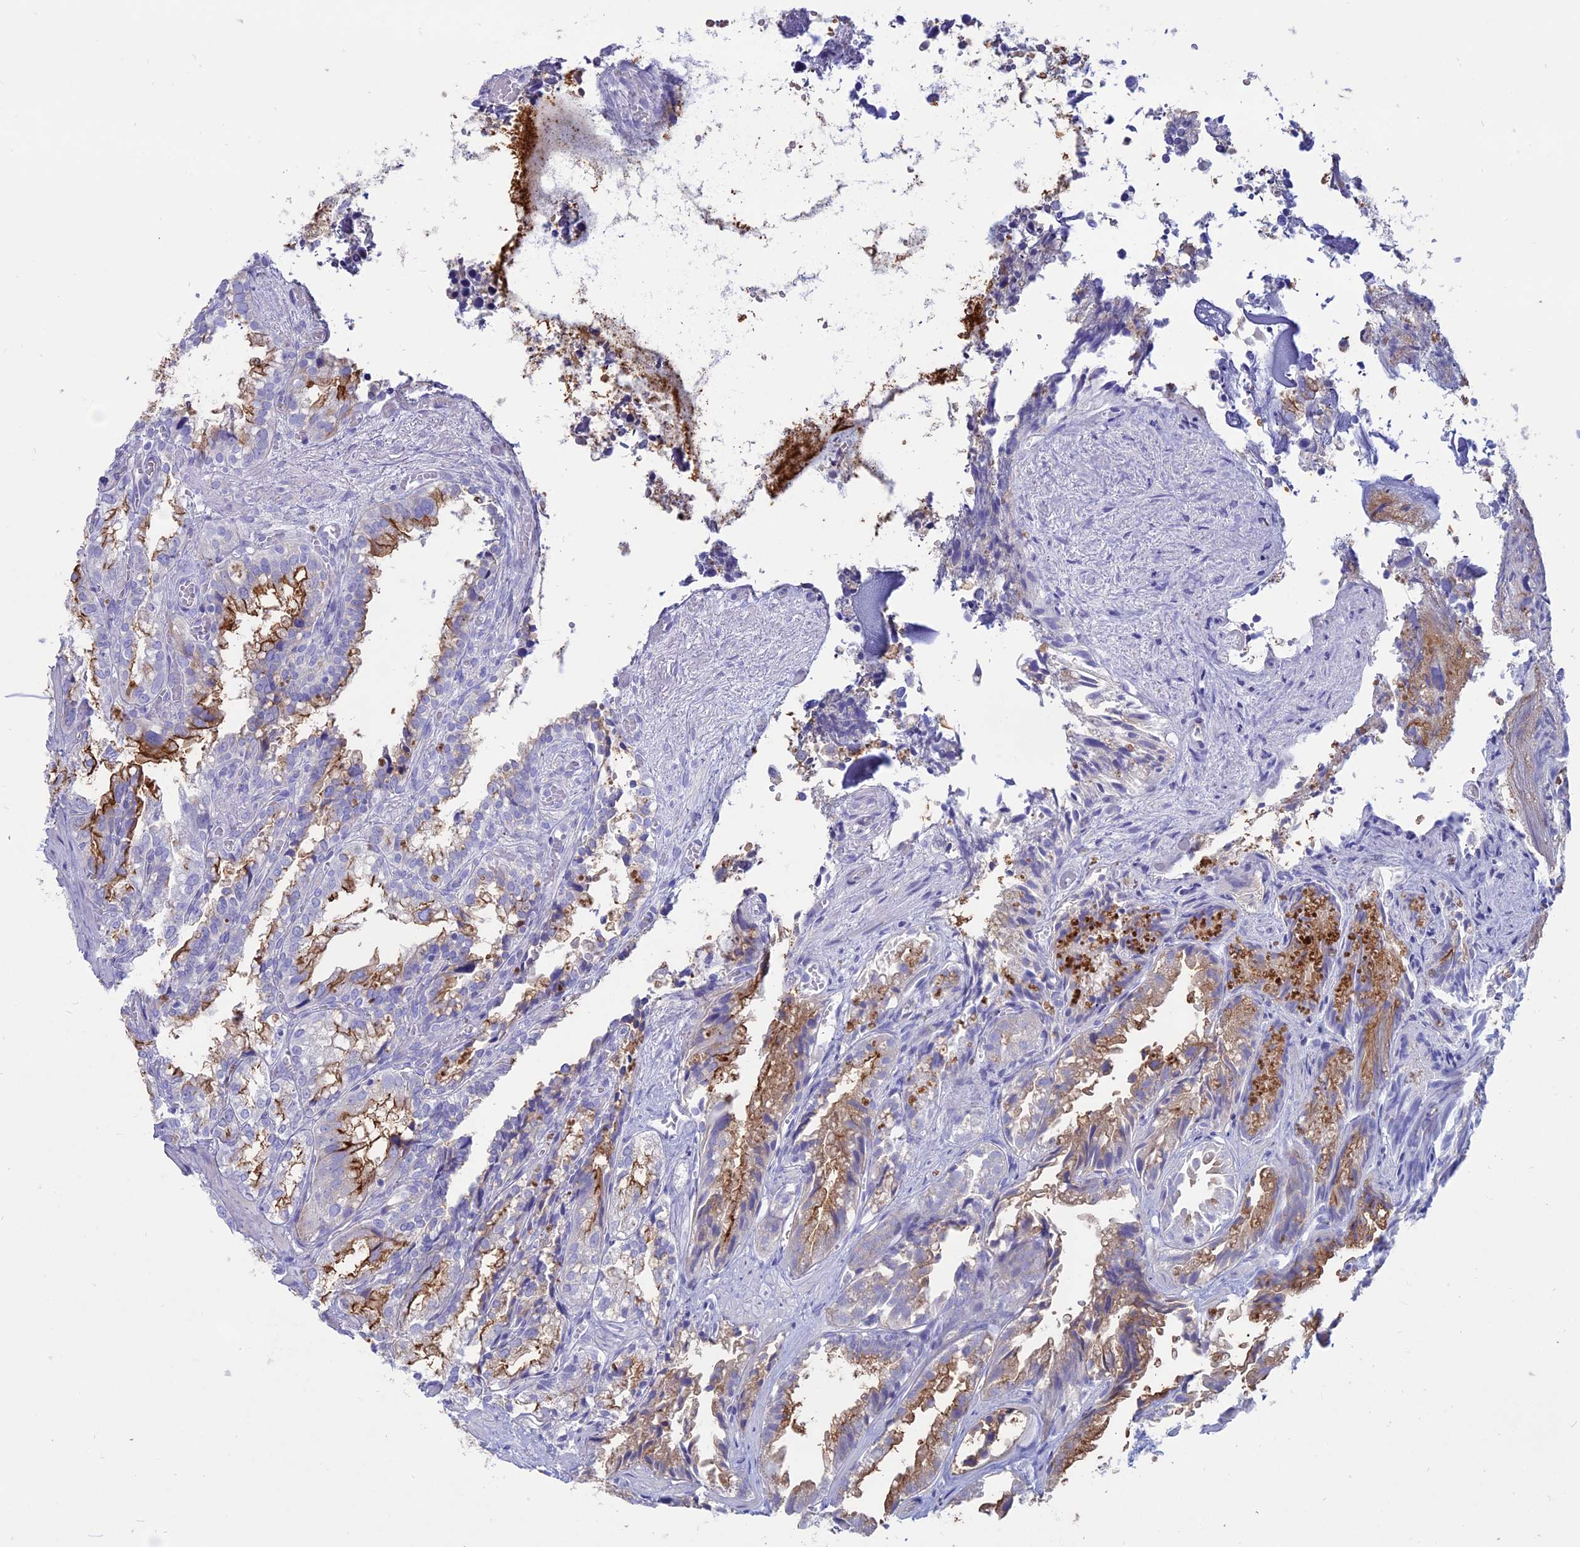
{"staining": {"intensity": "strong", "quantity": "25%-75%", "location": "cytoplasmic/membranous"}, "tissue": "seminal vesicle", "cell_type": "Glandular cells", "image_type": "normal", "snomed": [{"axis": "morphology", "description": "Normal tissue, NOS"}, {"axis": "topography", "description": "Prostate"}, {"axis": "topography", "description": "Seminal veicle"}], "caption": "A high amount of strong cytoplasmic/membranous positivity is seen in approximately 25%-75% of glandular cells in benign seminal vesicle. Using DAB (brown) and hematoxylin (blue) stains, captured at high magnification using brightfield microscopy.", "gene": "OR2AE1", "patient": {"sex": "male", "age": 51}}